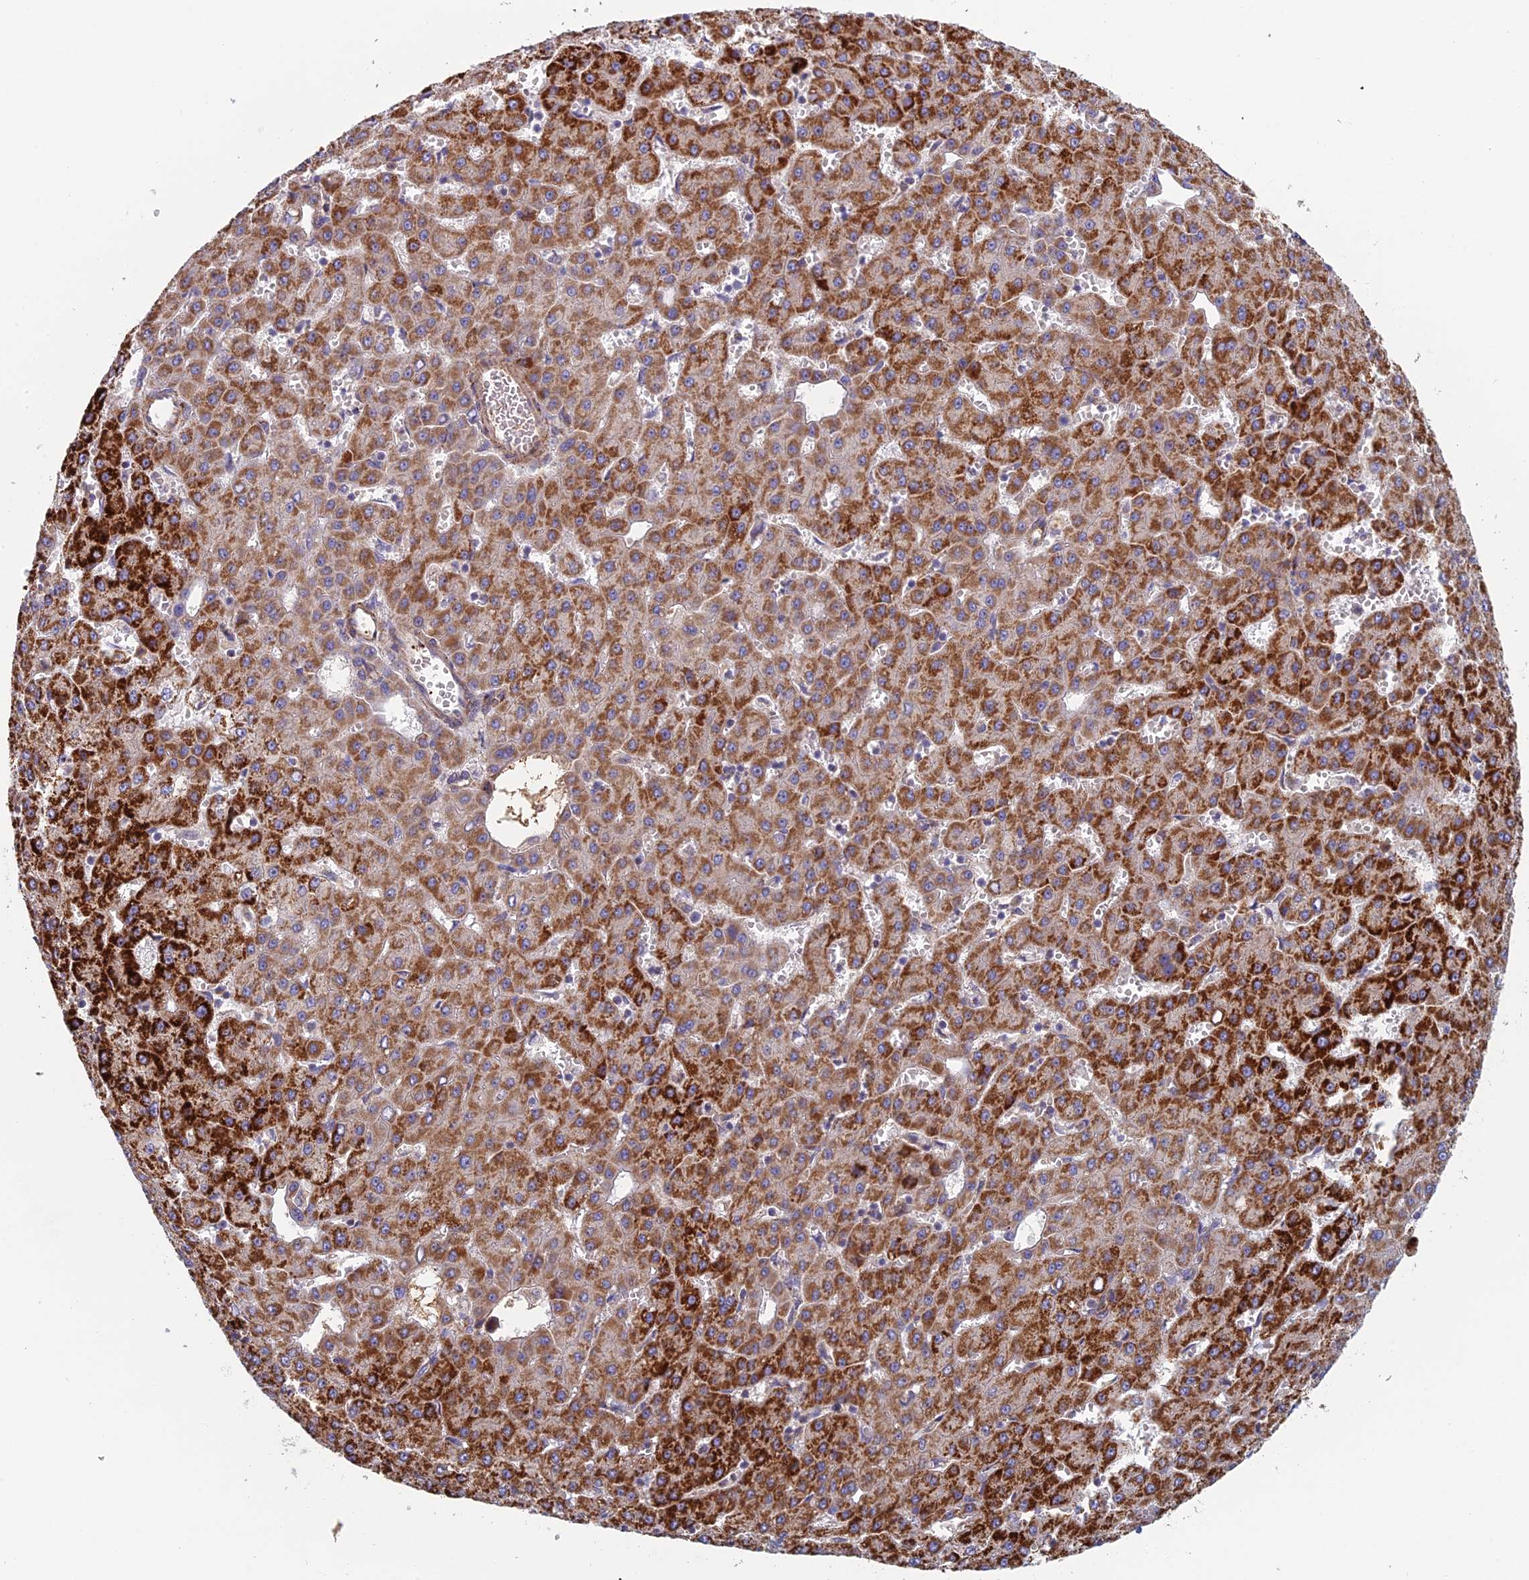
{"staining": {"intensity": "strong", "quantity": "25%-75%", "location": "cytoplasmic/membranous"}, "tissue": "liver cancer", "cell_type": "Tumor cells", "image_type": "cancer", "snomed": [{"axis": "morphology", "description": "Carcinoma, Hepatocellular, NOS"}, {"axis": "topography", "description": "Liver"}], "caption": "Liver cancer (hepatocellular carcinoma) stained with a protein marker exhibits strong staining in tumor cells.", "gene": "IFTAP", "patient": {"sex": "male", "age": 47}}